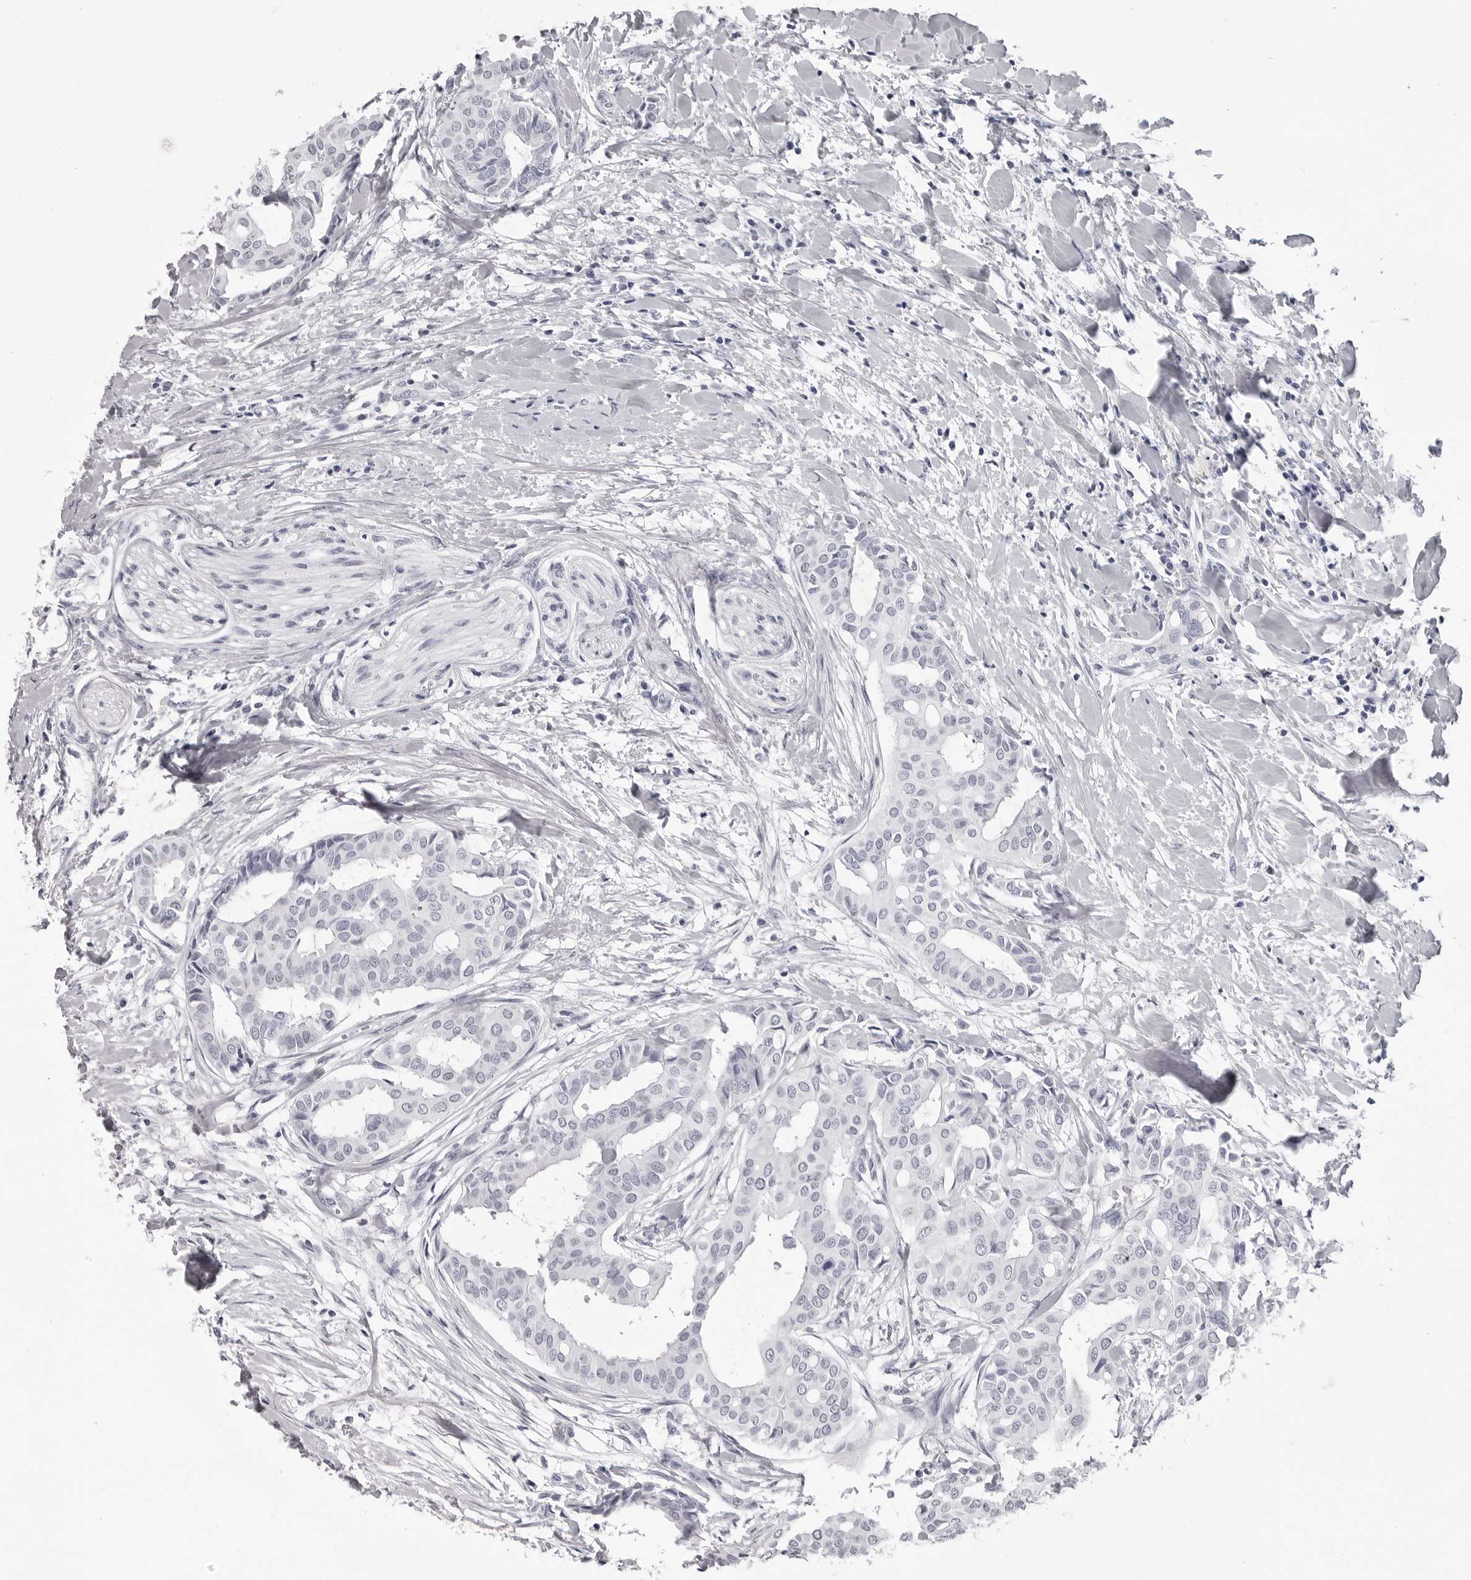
{"staining": {"intensity": "negative", "quantity": "none", "location": "none"}, "tissue": "head and neck cancer", "cell_type": "Tumor cells", "image_type": "cancer", "snomed": [{"axis": "morphology", "description": "Adenocarcinoma, NOS"}, {"axis": "topography", "description": "Salivary gland"}, {"axis": "topography", "description": "Head-Neck"}], "caption": "IHC image of neoplastic tissue: head and neck adenocarcinoma stained with DAB (3,3'-diaminobenzidine) demonstrates no significant protein expression in tumor cells. The staining is performed using DAB (3,3'-diaminobenzidine) brown chromogen with nuclei counter-stained in using hematoxylin.", "gene": "LGALS4", "patient": {"sex": "female", "age": 59}}